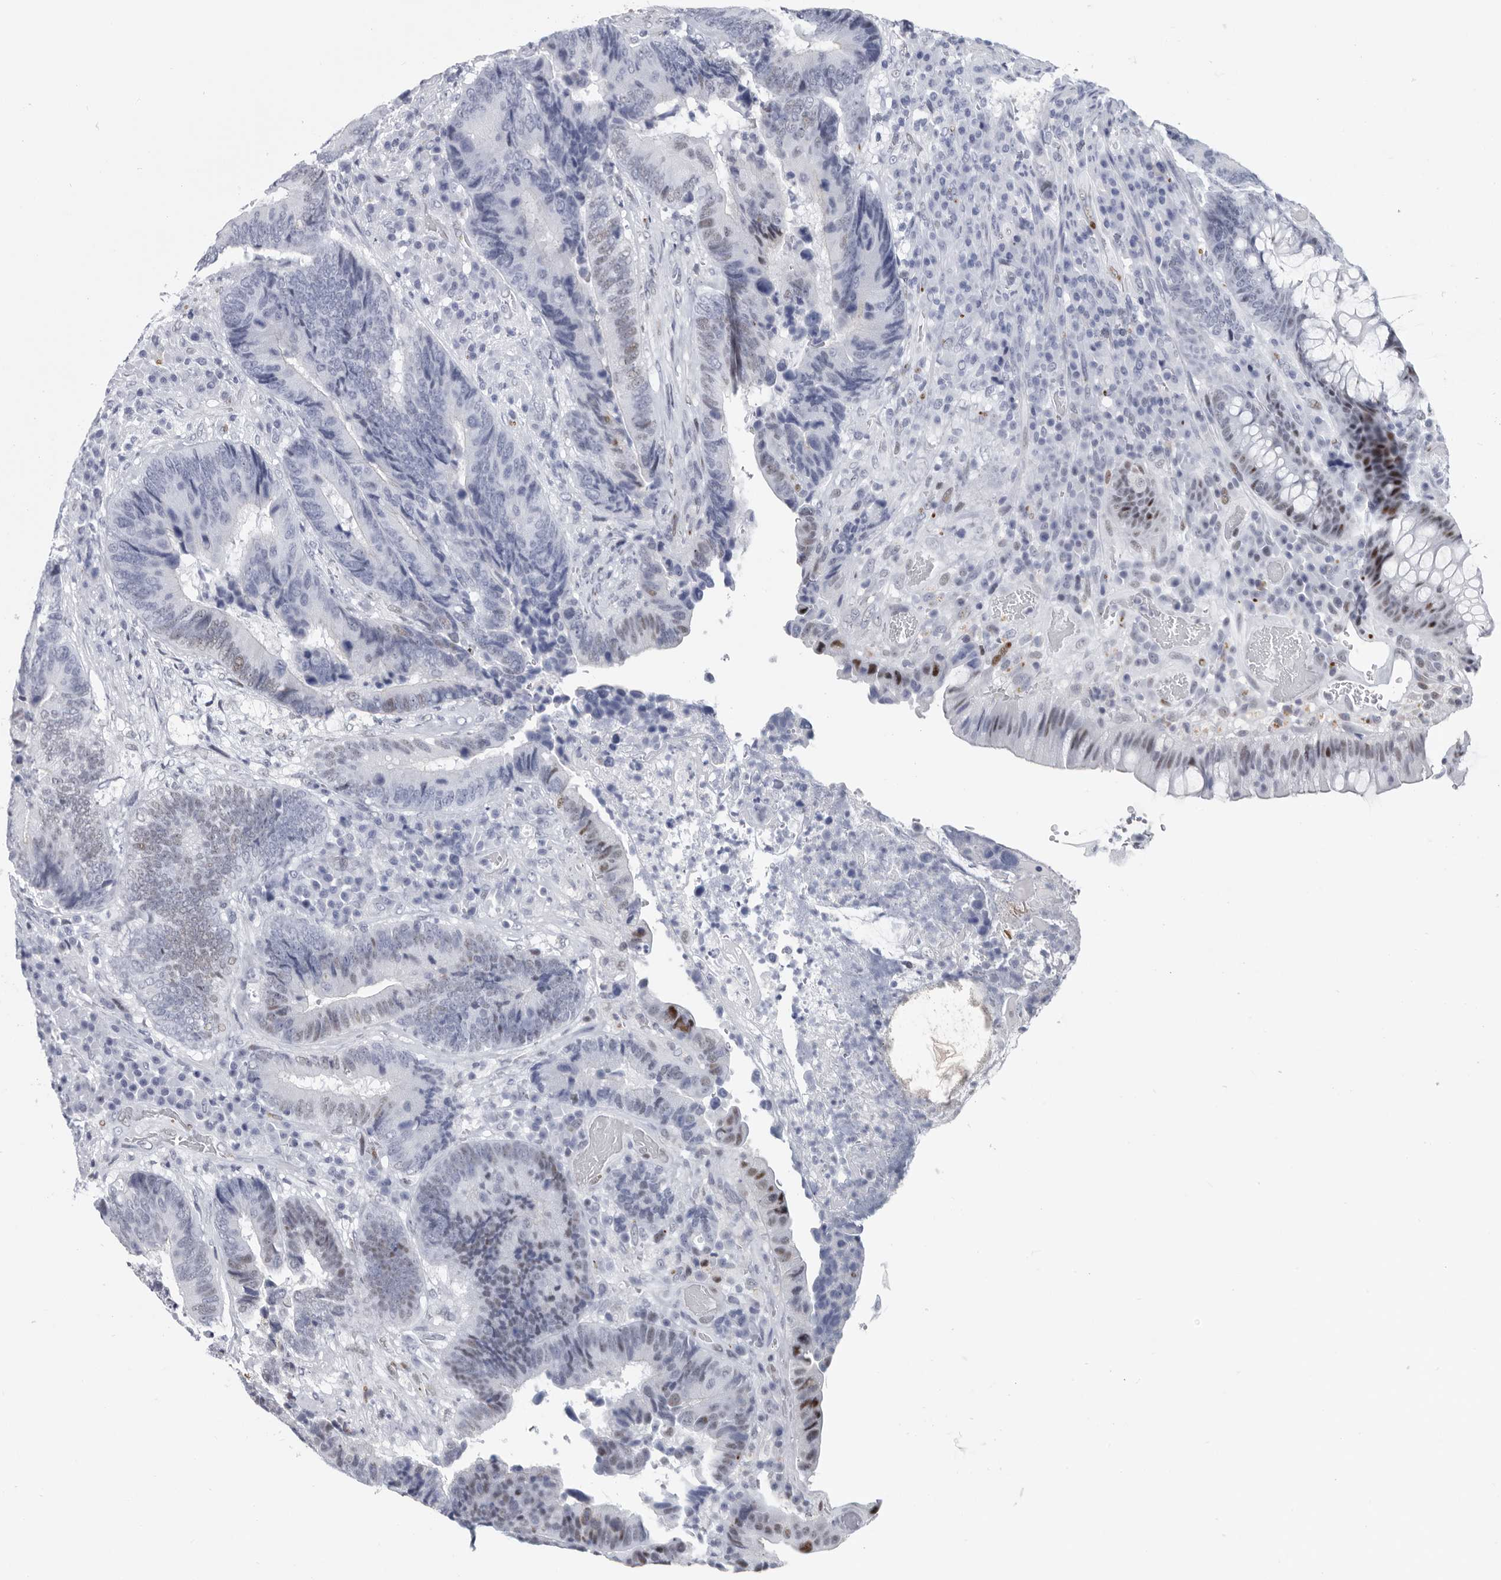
{"staining": {"intensity": "moderate", "quantity": "<25%", "location": "nuclear"}, "tissue": "colorectal cancer", "cell_type": "Tumor cells", "image_type": "cancer", "snomed": [{"axis": "morphology", "description": "Adenocarcinoma, NOS"}, {"axis": "topography", "description": "Rectum"}], "caption": "DAB immunohistochemical staining of human colorectal adenocarcinoma exhibits moderate nuclear protein staining in approximately <25% of tumor cells. The staining was performed using DAB, with brown indicating positive protein expression. Nuclei are stained blue with hematoxylin.", "gene": "WRAP73", "patient": {"sex": "female", "age": 89}}